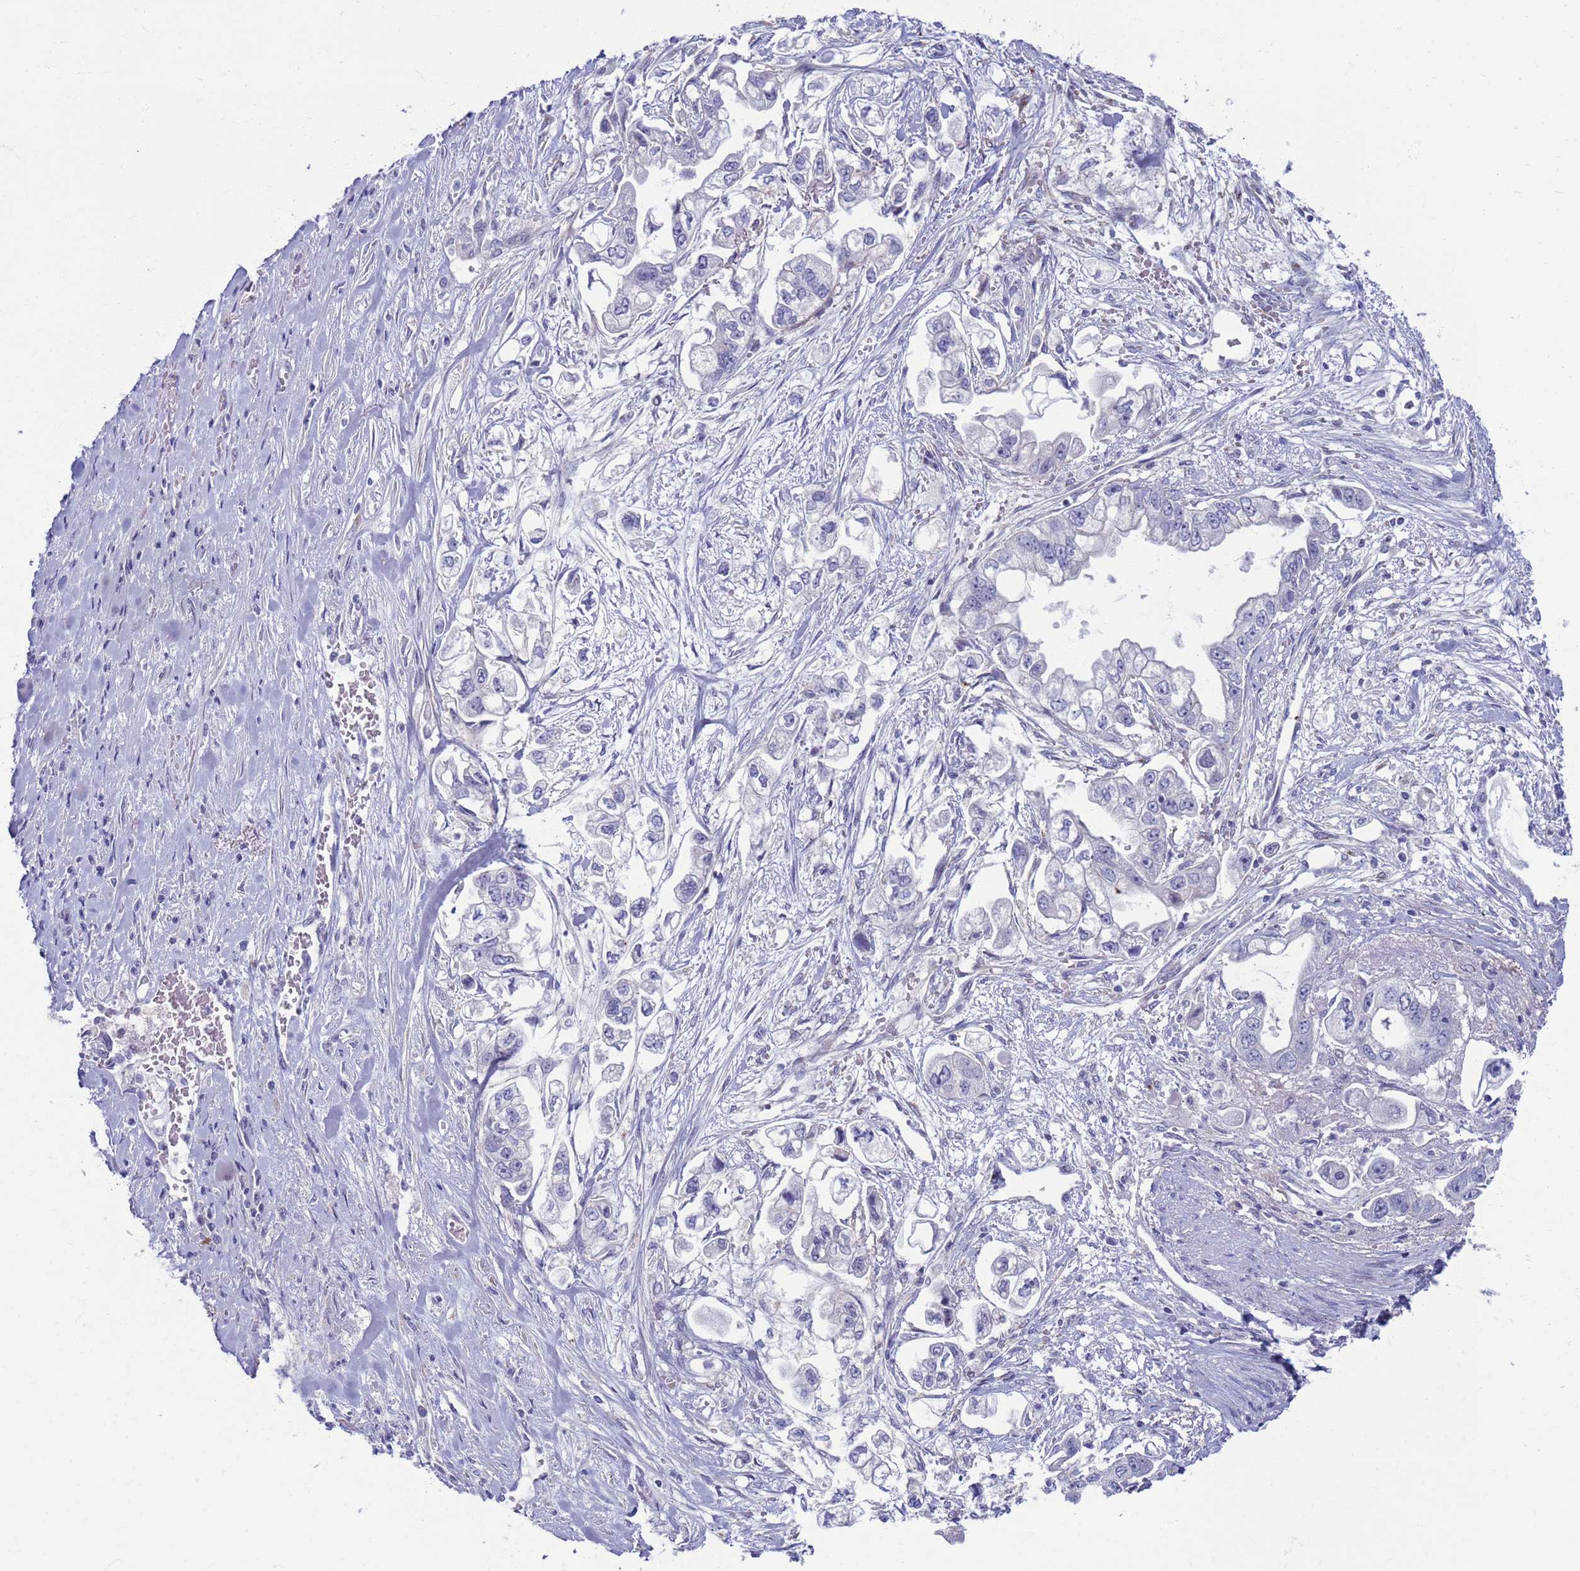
{"staining": {"intensity": "negative", "quantity": "none", "location": "none"}, "tissue": "stomach cancer", "cell_type": "Tumor cells", "image_type": "cancer", "snomed": [{"axis": "morphology", "description": "Adenocarcinoma, NOS"}, {"axis": "topography", "description": "Stomach"}], "caption": "This is an IHC photomicrograph of human stomach adenocarcinoma. There is no staining in tumor cells.", "gene": "CLCA2", "patient": {"sex": "male", "age": 62}}